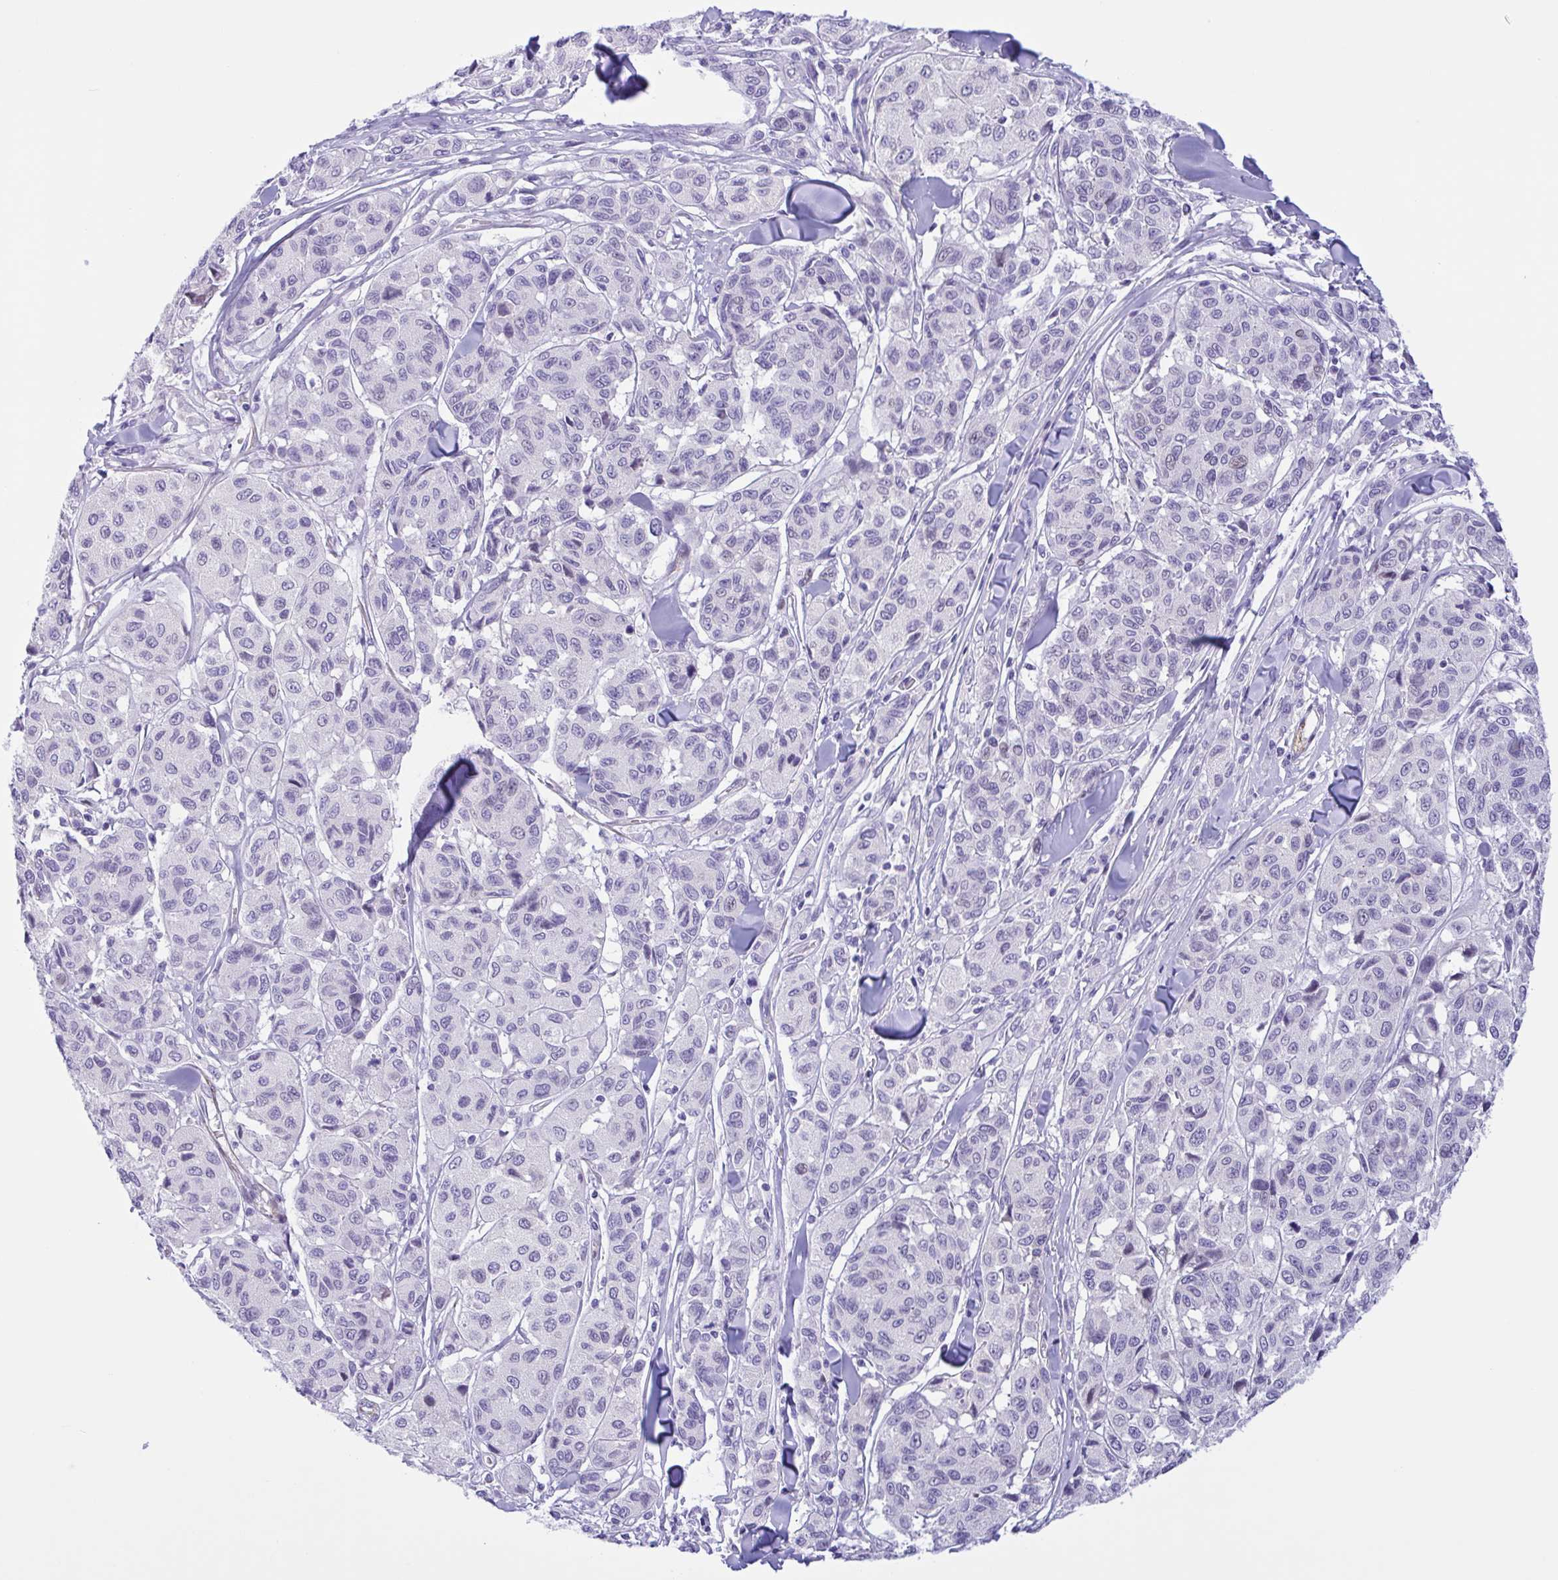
{"staining": {"intensity": "negative", "quantity": "none", "location": "none"}, "tissue": "melanoma", "cell_type": "Tumor cells", "image_type": "cancer", "snomed": [{"axis": "morphology", "description": "Malignant melanoma, NOS"}, {"axis": "topography", "description": "Skin"}], "caption": "Protein analysis of melanoma shows no significant staining in tumor cells.", "gene": "AHCYL2", "patient": {"sex": "female", "age": 66}}